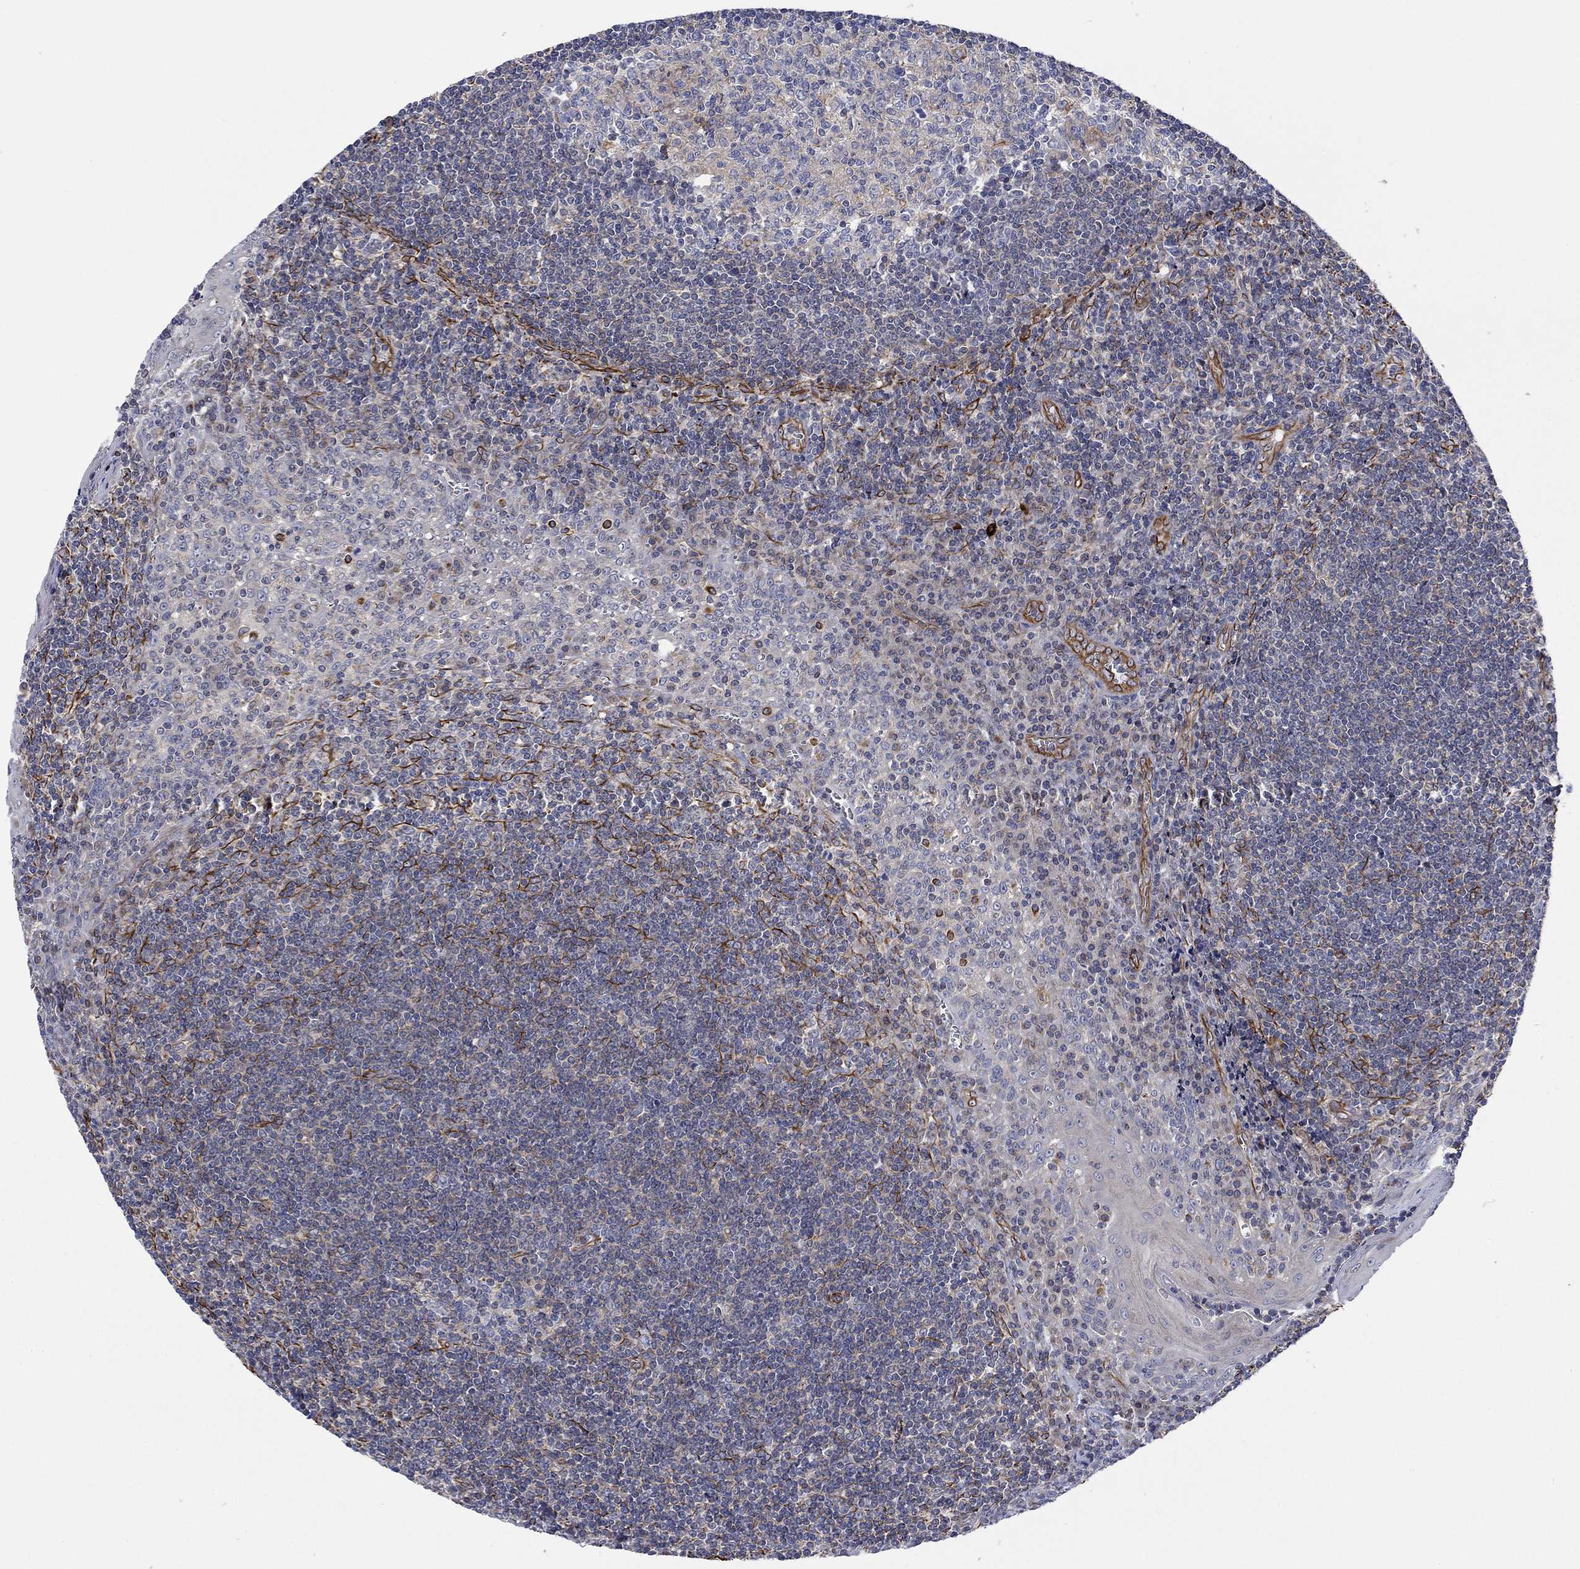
{"staining": {"intensity": "weak", "quantity": "<25%", "location": "cytoplasmic/membranous"}, "tissue": "tonsil", "cell_type": "Germinal center cells", "image_type": "normal", "snomed": [{"axis": "morphology", "description": "Normal tissue, NOS"}, {"axis": "topography", "description": "Tonsil"}], "caption": "The micrograph reveals no staining of germinal center cells in unremarkable tonsil.", "gene": "CAMK1D", "patient": {"sex": "male", "age": 33}}